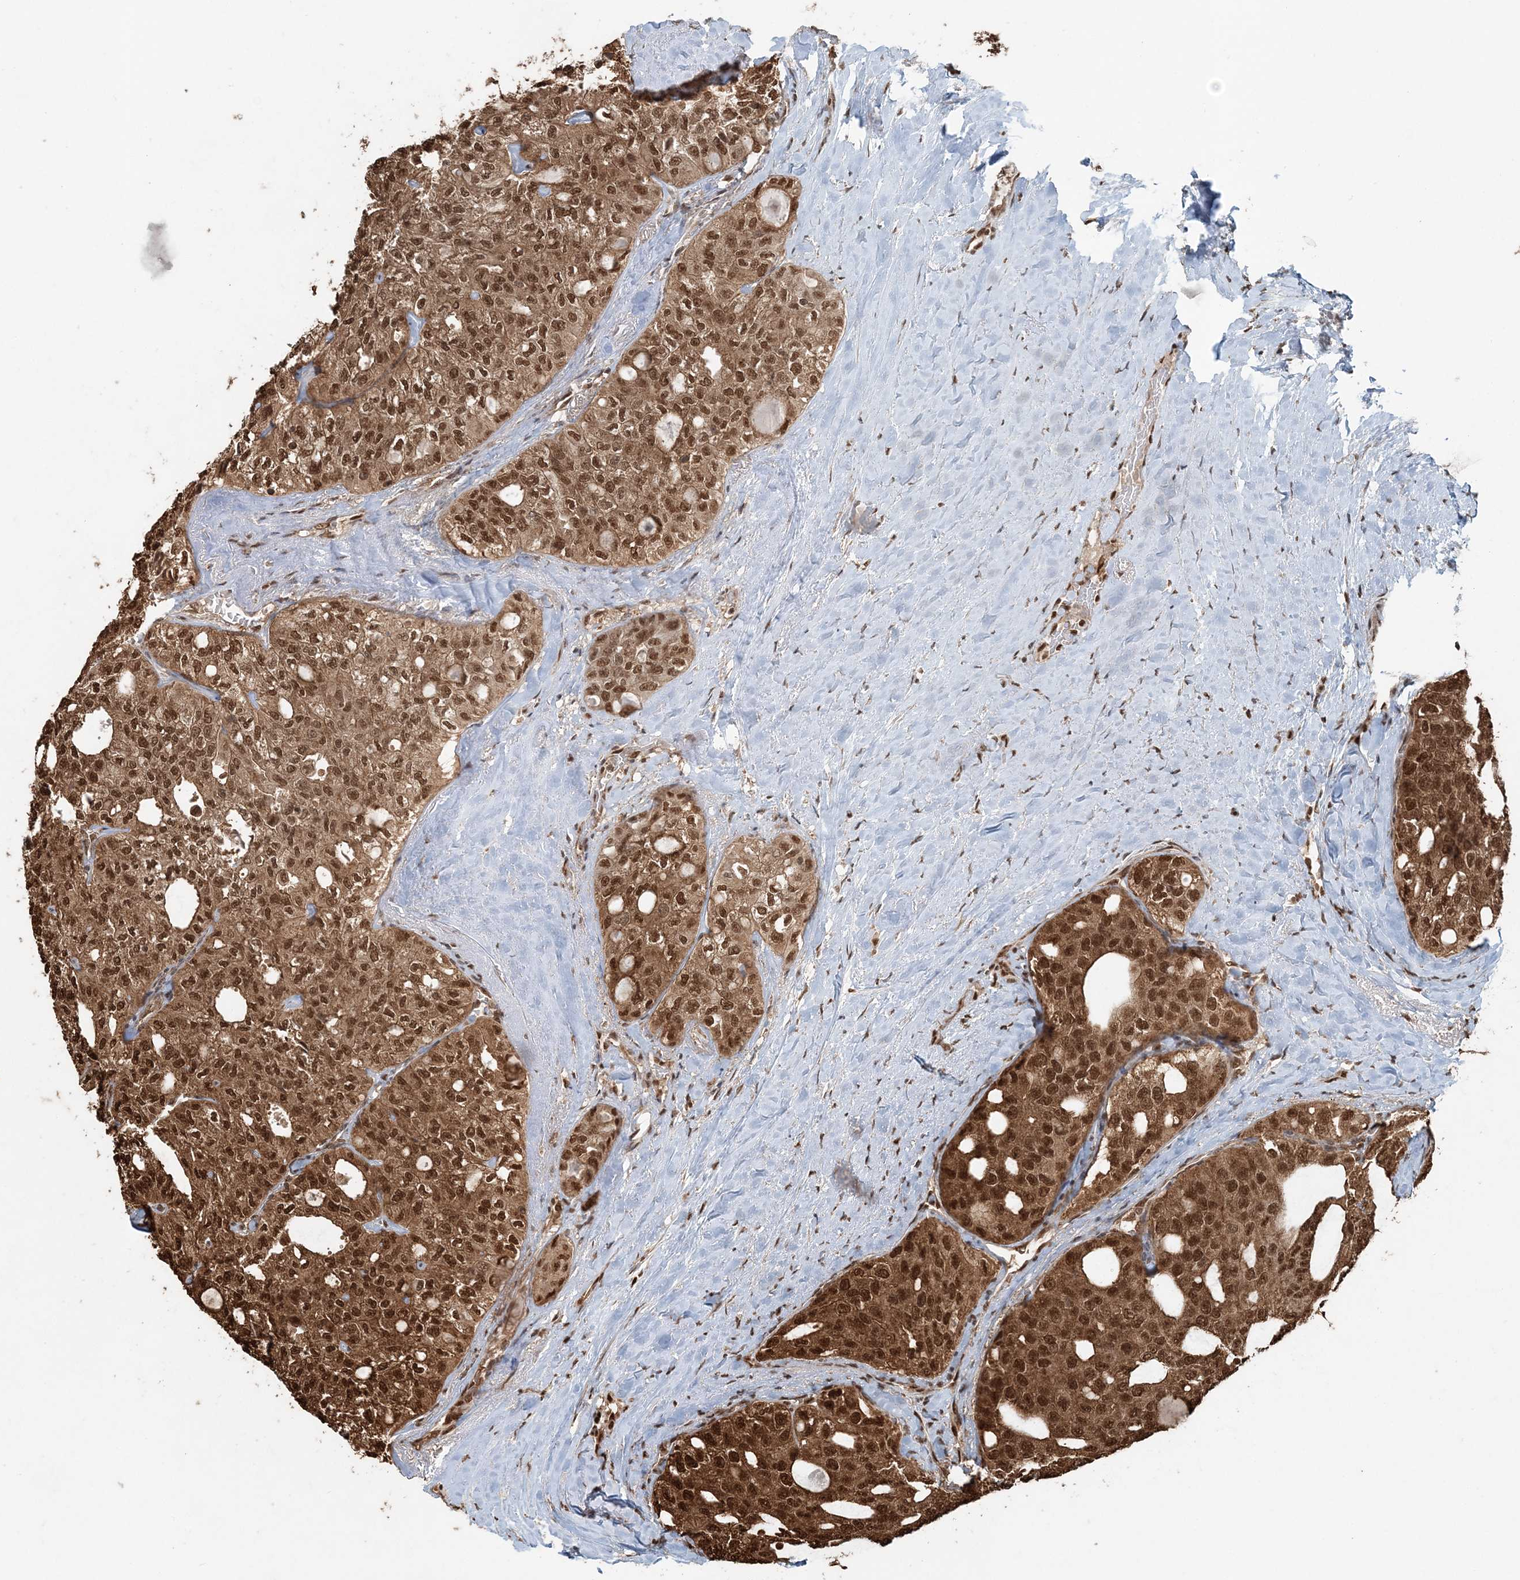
{"staining": {"intensity": "moderate", "quantity": ">75%", "location": "cytoplasmic/membranous,nuclear"}, "tissue": "thyroid cancer", "cell_type": "Tumor cells", "image_type": "cancer", "snomed": [{"axis": "morphology", "description": "Follicular adenoma carcinoma, NOS"}, {"axis": "topography", "description": "Thyroid gland"}], "caption": "High-power microscopy captured an immunohistochemistry (IHC) image of thyroid cancer, revealing moderate cytoplasmic/membranous and nuclear positivity in approximately >75% of tumor cells.", "gene": "ARHGAP35", "patient": {"sex": "male", "age": 75}}